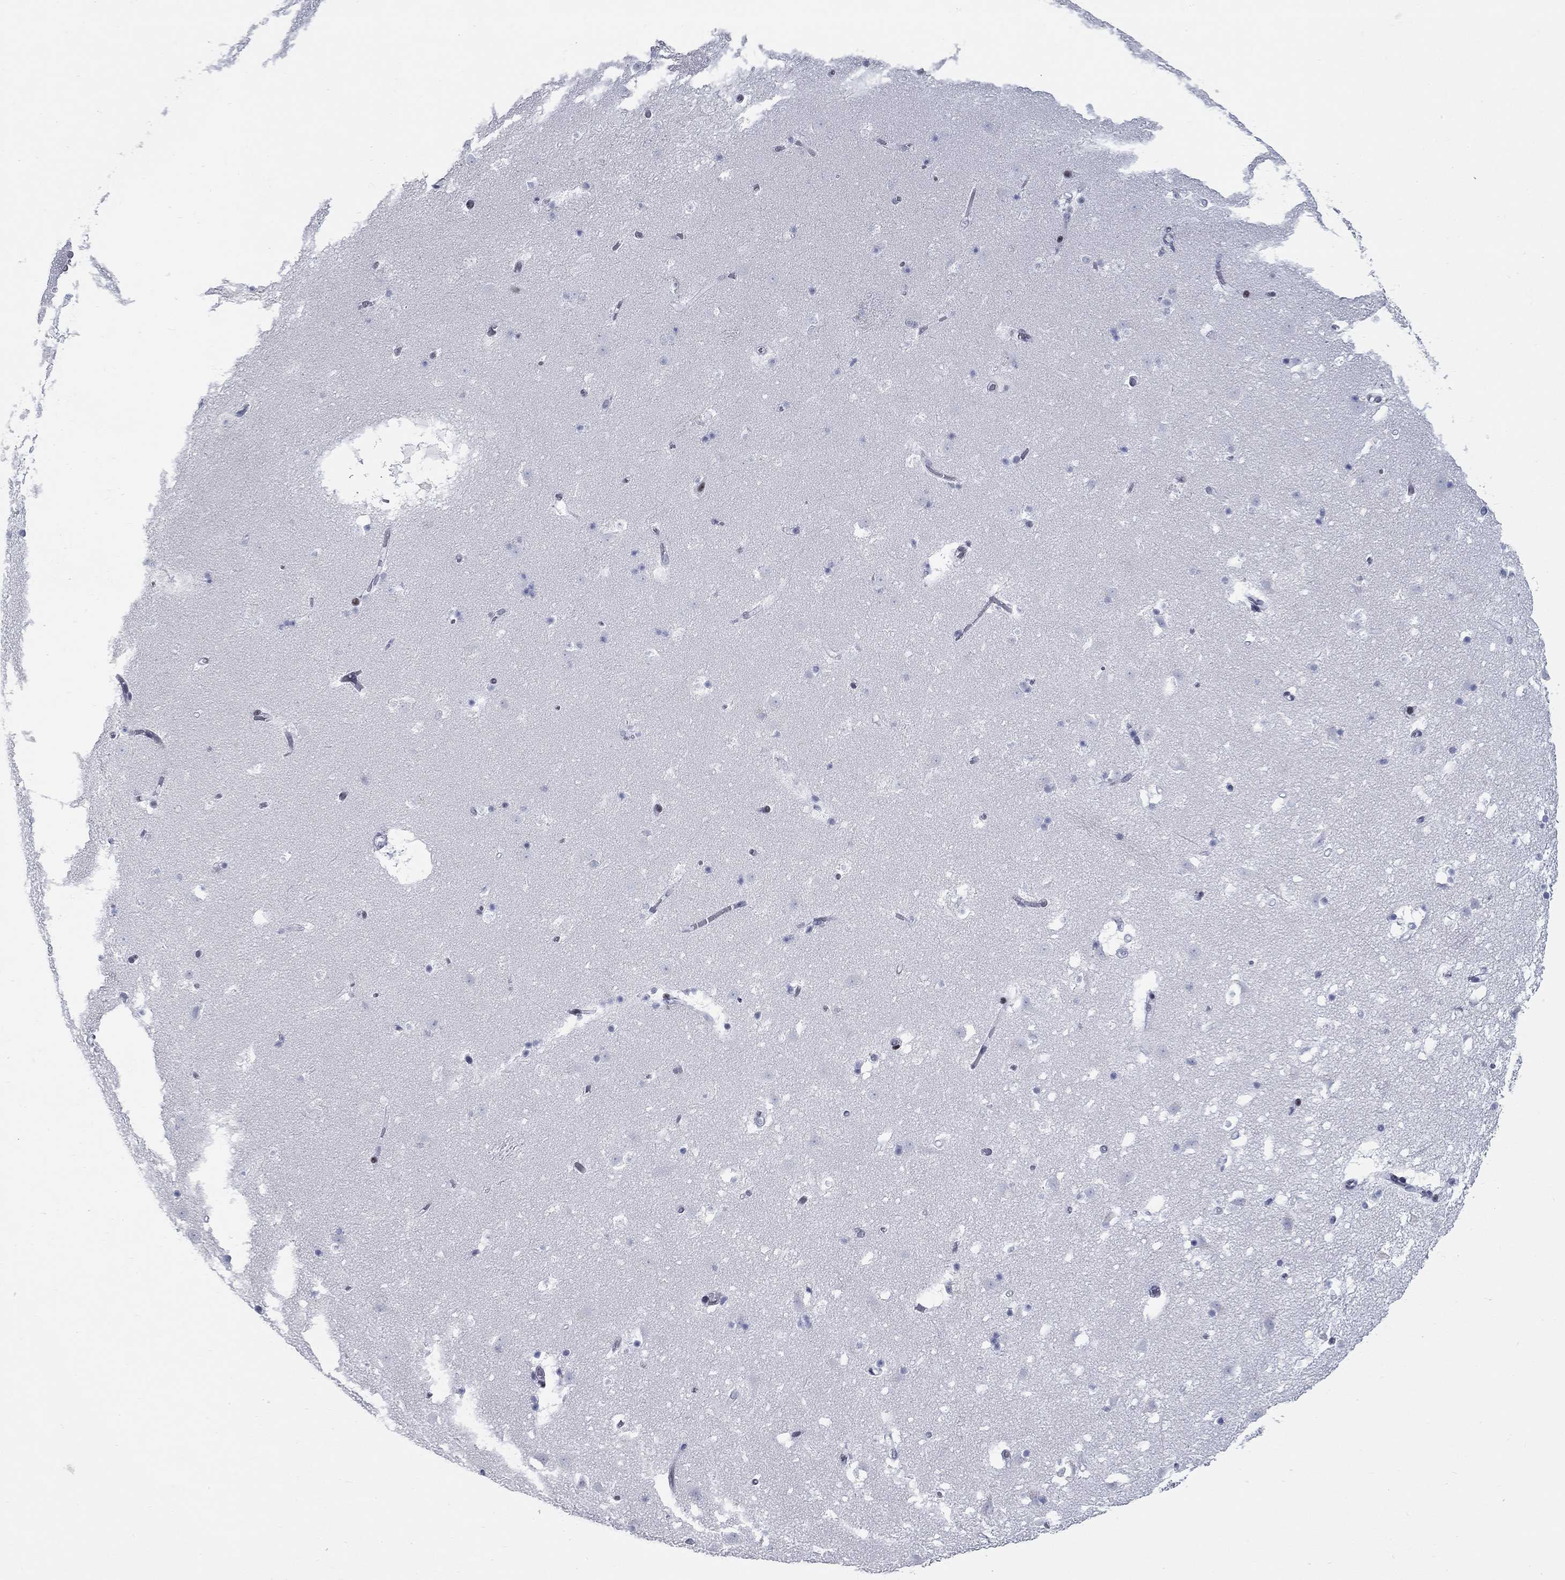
{"staining": {"intensity": "negative", "quantity": "none", "location": "none"}, "tissue": "caudate", "cell_type": "Glial cells", "image_type": "normal", "snomed": [{"axis": "morphology", "description": "Normal tissue, NOS"}, {"axis": "topography", "description": "Lateral ventricle wall"}], "caption": "Immunohistochemical staining of benign human caudate displays no significant expression in glial cells.", "gene": "ASF1B", "patient": {"sex": "female", "age": 42}}